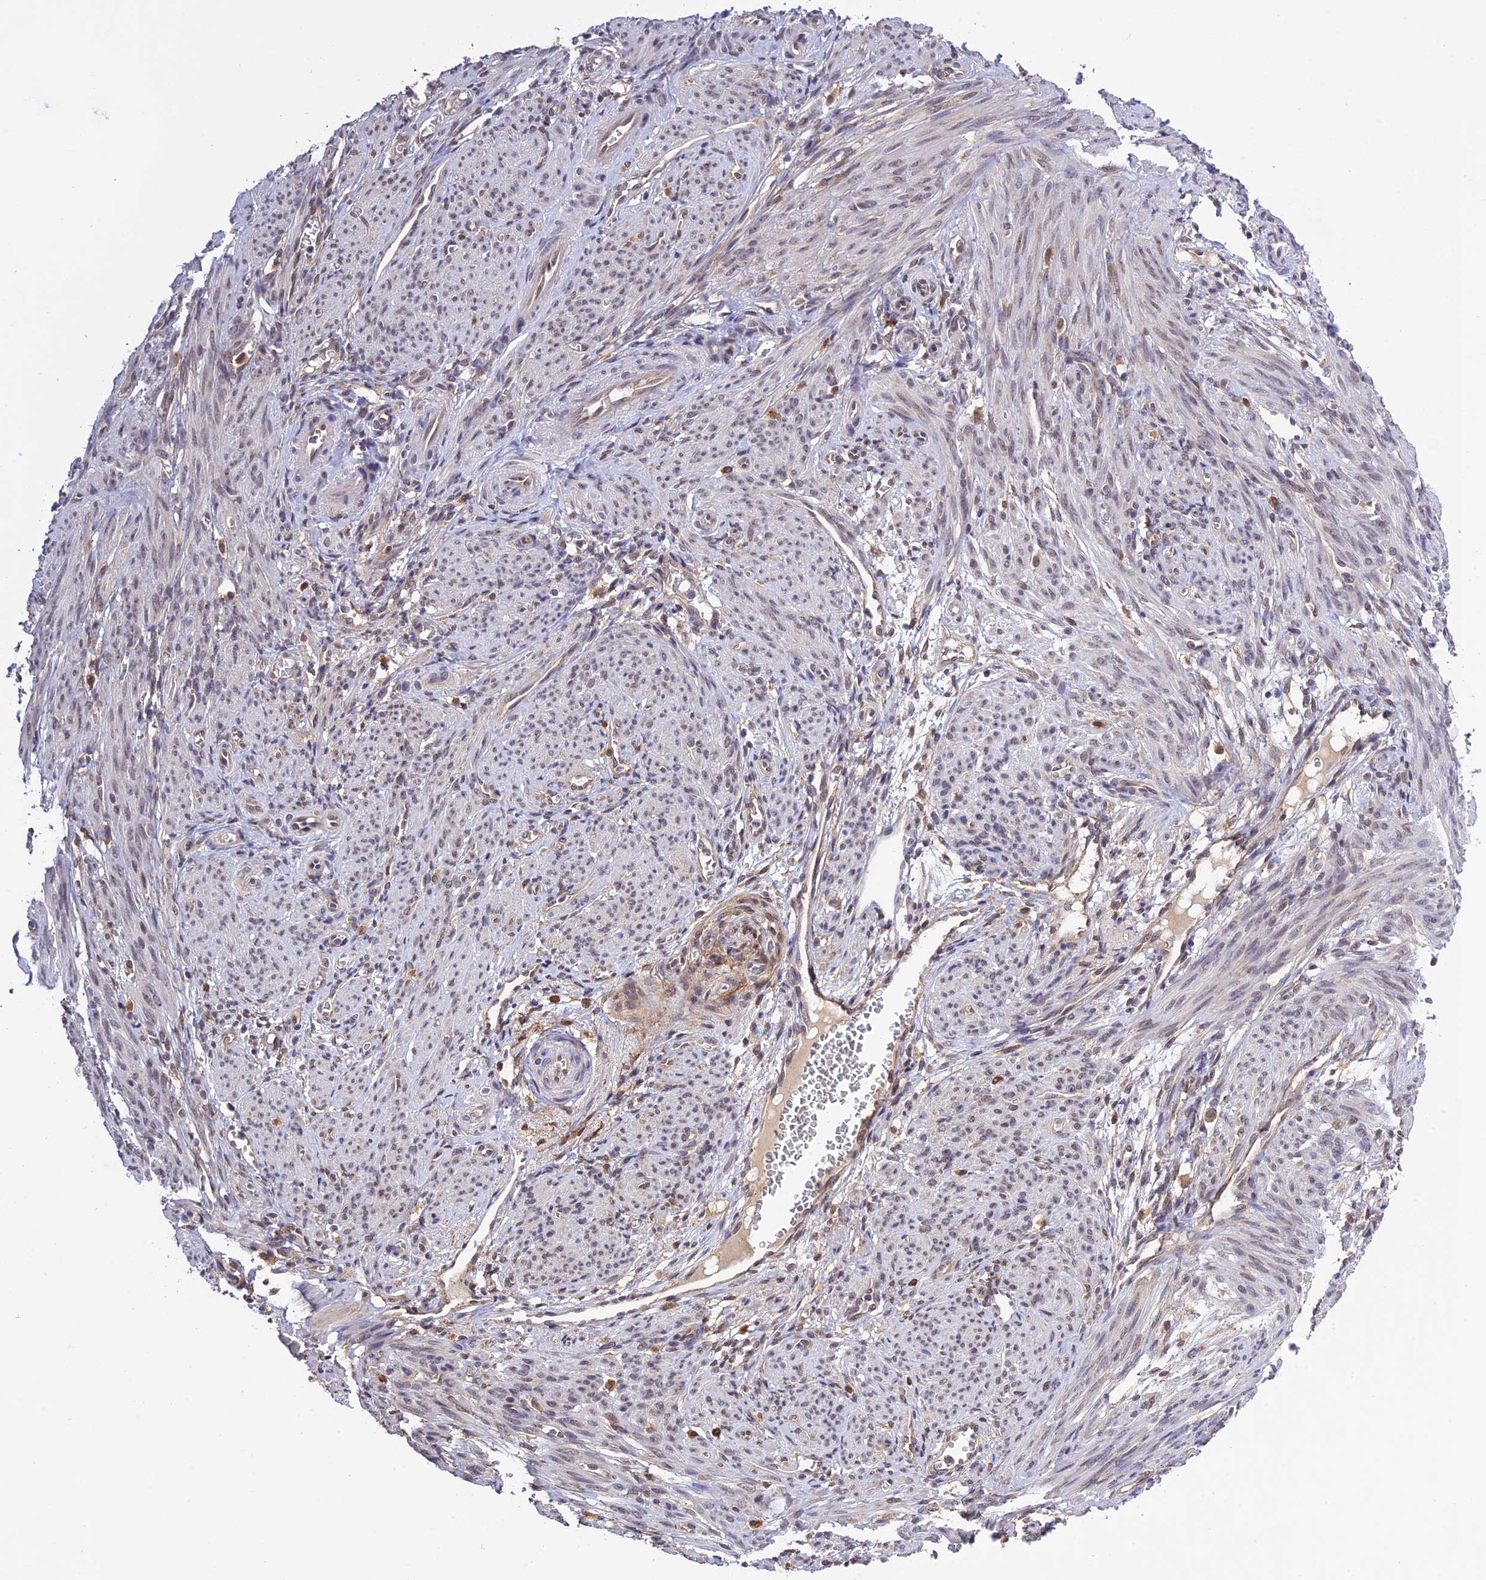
{"staining": {"intensity": "negative", "quantity": "none", "location": "none"}, "tissue": "smooth muscle", "cell_type": "Smooth muscle cells", "image_type": "normal", "snomed": [{"axis": "morphology", "description": "Normal tissue, NOS"}, {"axis": "topography", "description": "Smooth muscle"}], "caption": "High power microscopy histopathology image of an immunohistochemistry histopathology image of benign smooth muscle, revealing no significant staining in smooth muscle cells.", "gene": "MNS1", "patient": {"sex": "female", "age": 39}}